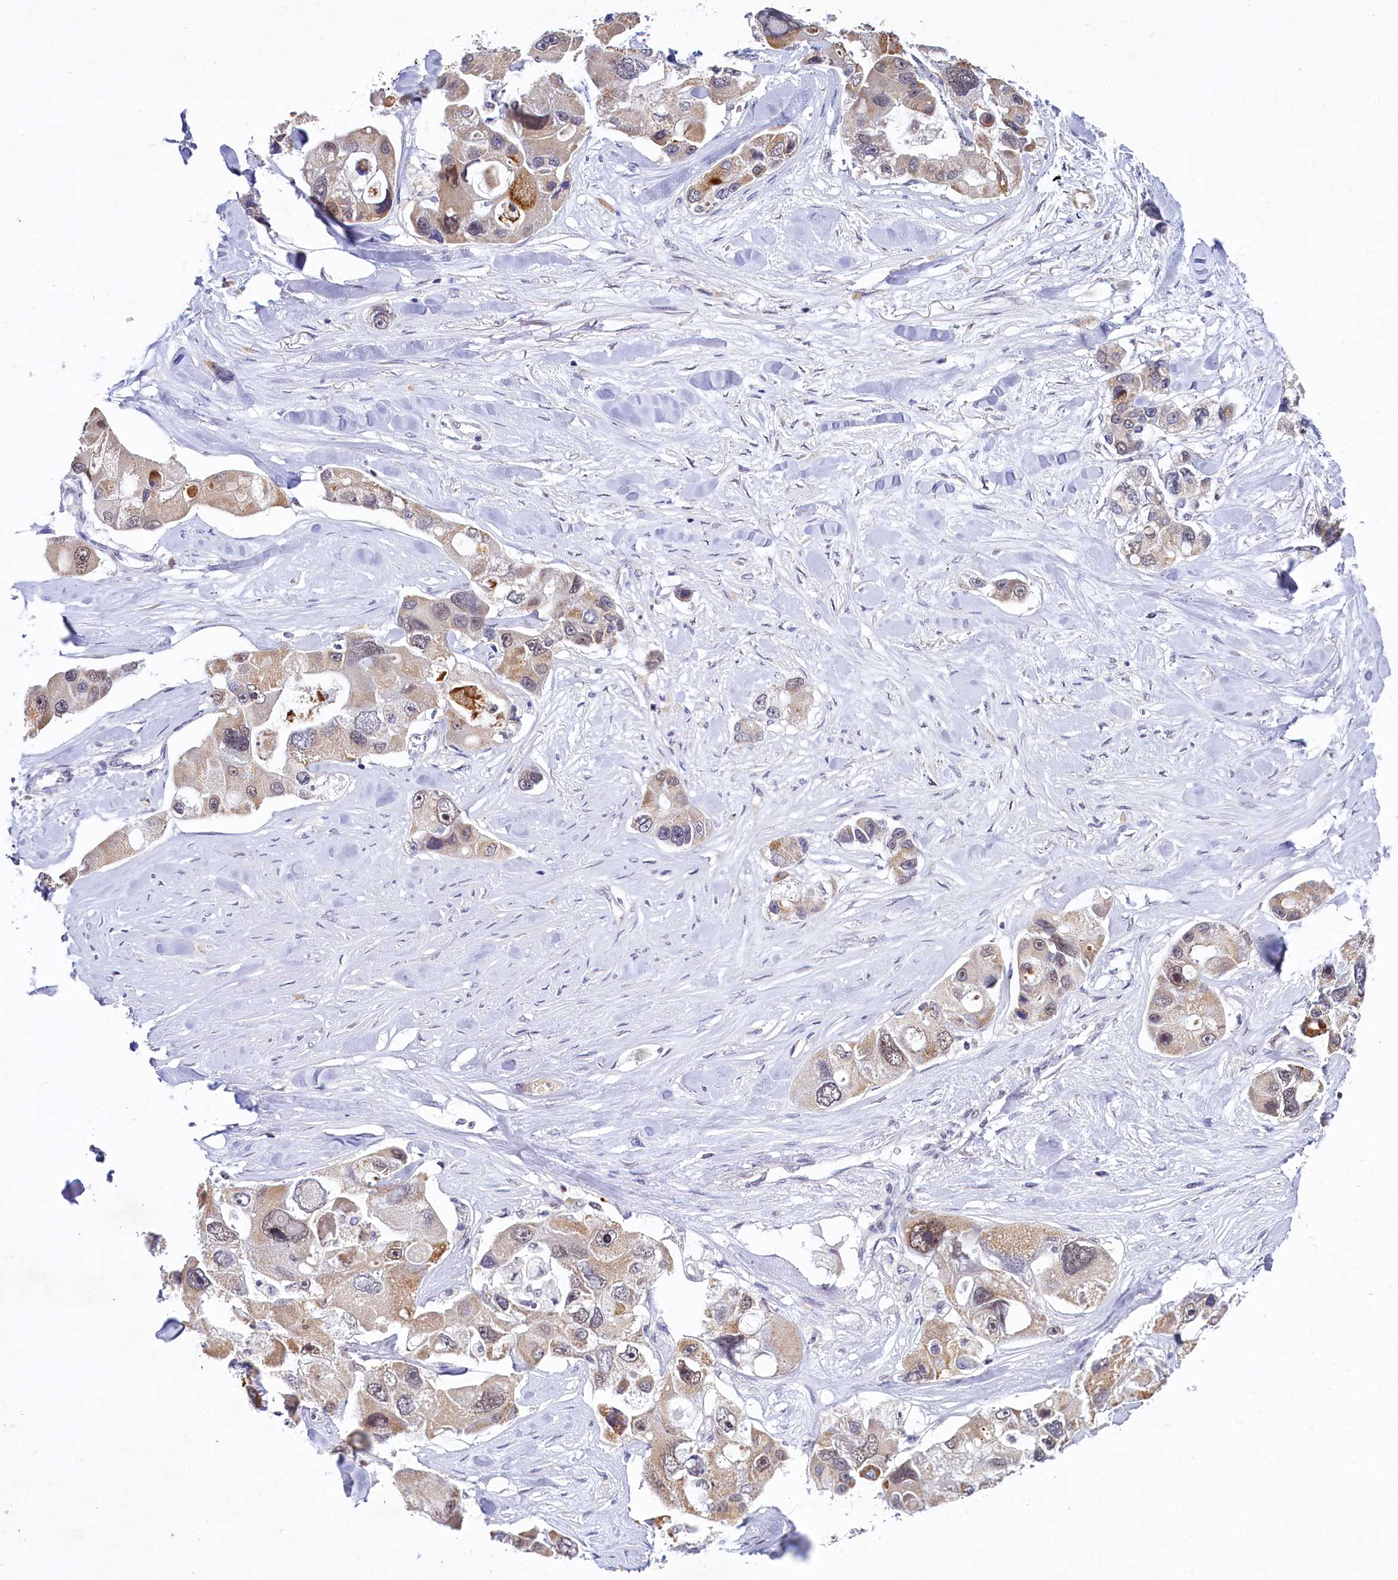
{"staining": {"intensity": "moderate", "quantity": "<25%", "location": "cytoplasmic/membranous"}, "tissue": "lung cancer", "cell_type": "Tumor cells", "image_type": "cancer", "snomed": [{"axis": "morphology", "description": "Adenocarcinoma, NOS"}, {"axis": "topography", "description": "Lung"}], "caption": "IHC histopathology image of human lung cancer stained for a protein (brown), which displays low levels of moderate cytoplasmic/membranous staining in approximately <25% of tumor cells.", "gene": "PPHLN1", "patient": {"sex": "female", "age": 54}}